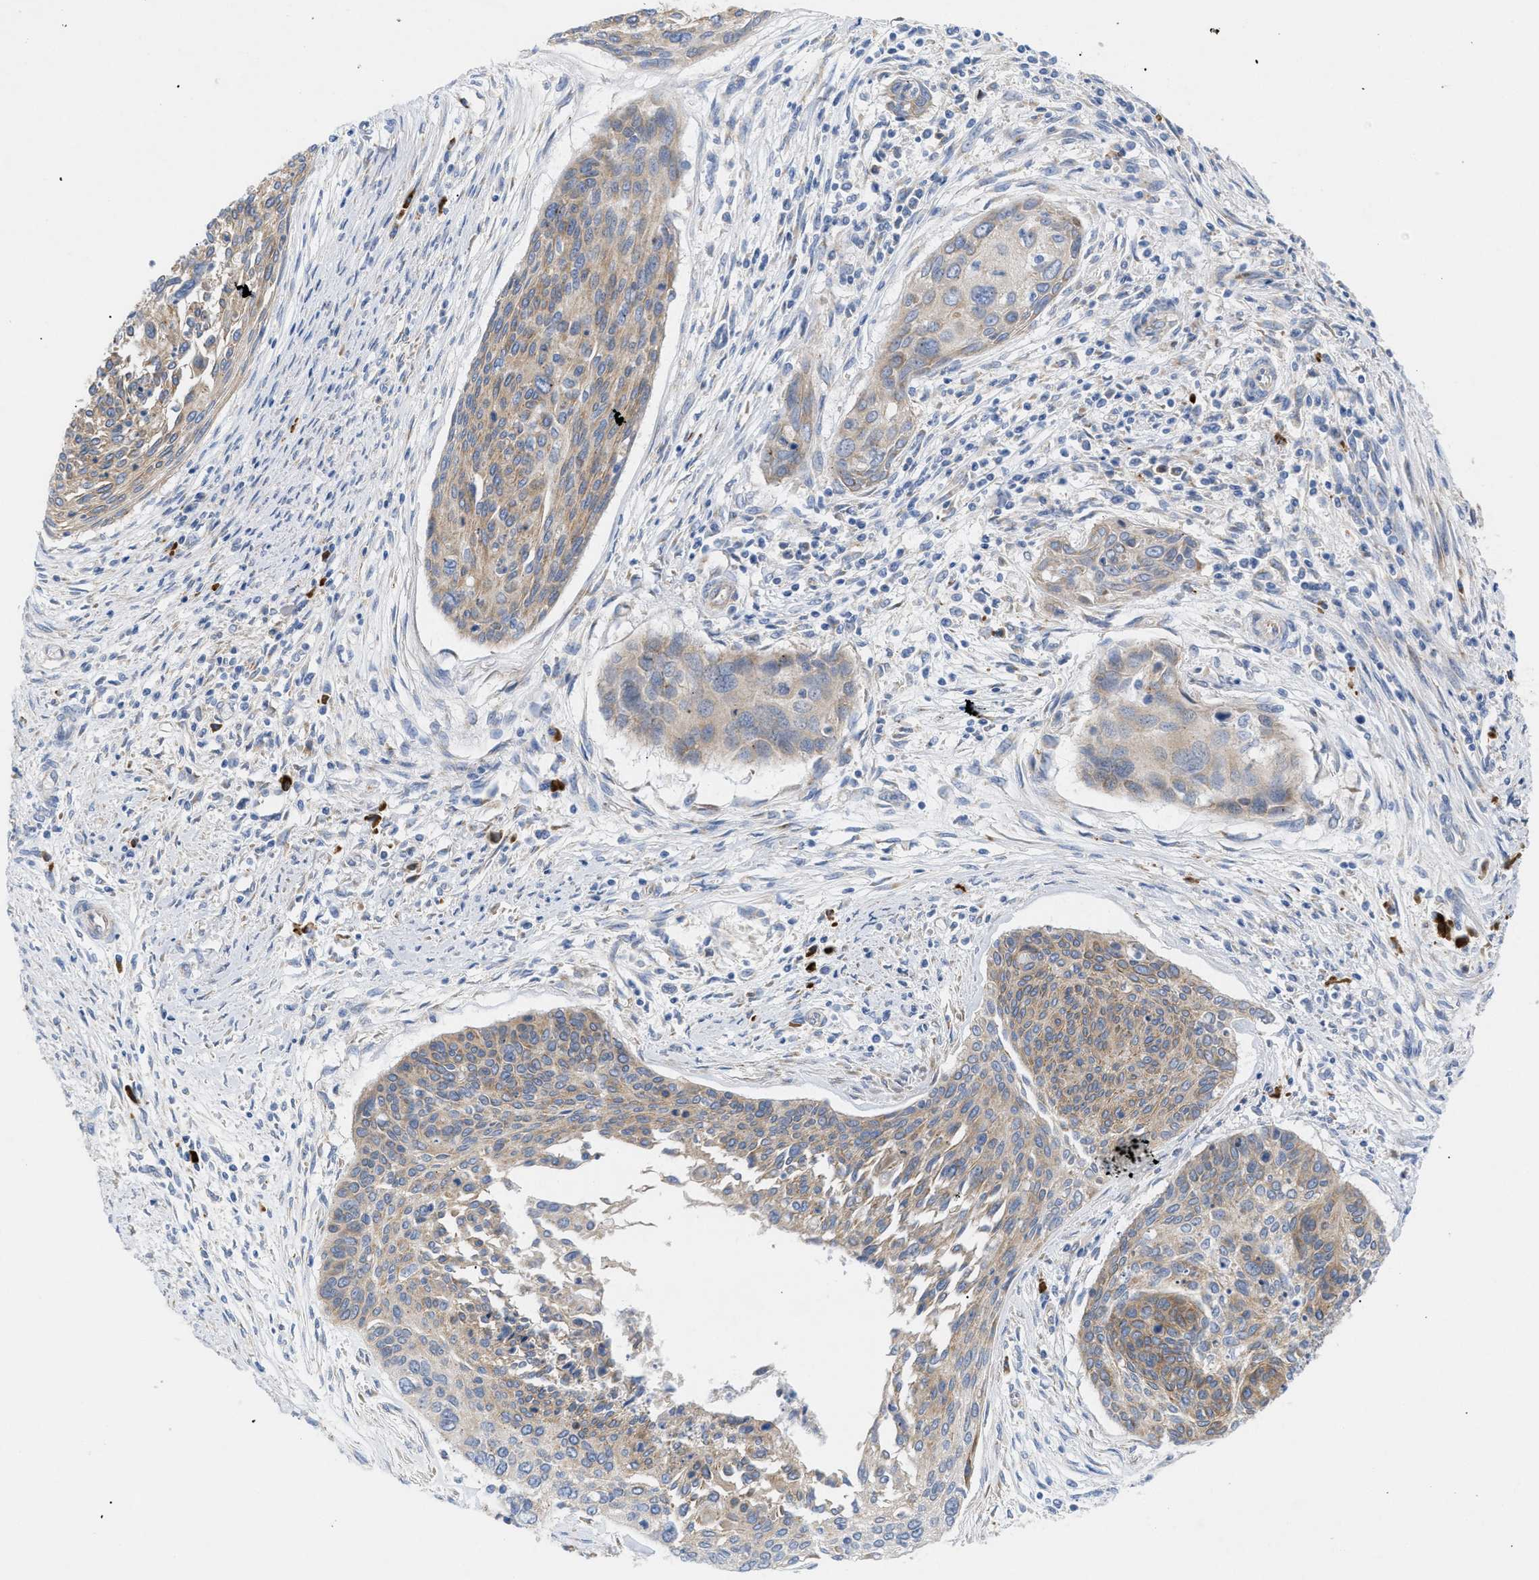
{"staining": {"intensity": "moderate", "quantity": ">75%", "location": "cytoplasmic/membranous"}, "tissue": "cervical cancer", "cell_type": "Tumor cells", "image_type": "cancer", "snomed": [{"axis": "morphology", "description": "Squamous cell carcinoma, NOS"}, {"axis": "topography", "description": "Cervix"}], "caption": "Cervical cancer tissue reveals moderate cytoplasmic/membranous positivity in approximately >75% of tumor cells, visualized by immunohistochemistry.", "gene": "SLC50A1", "patient": {"sex": "female", "age": 55}}